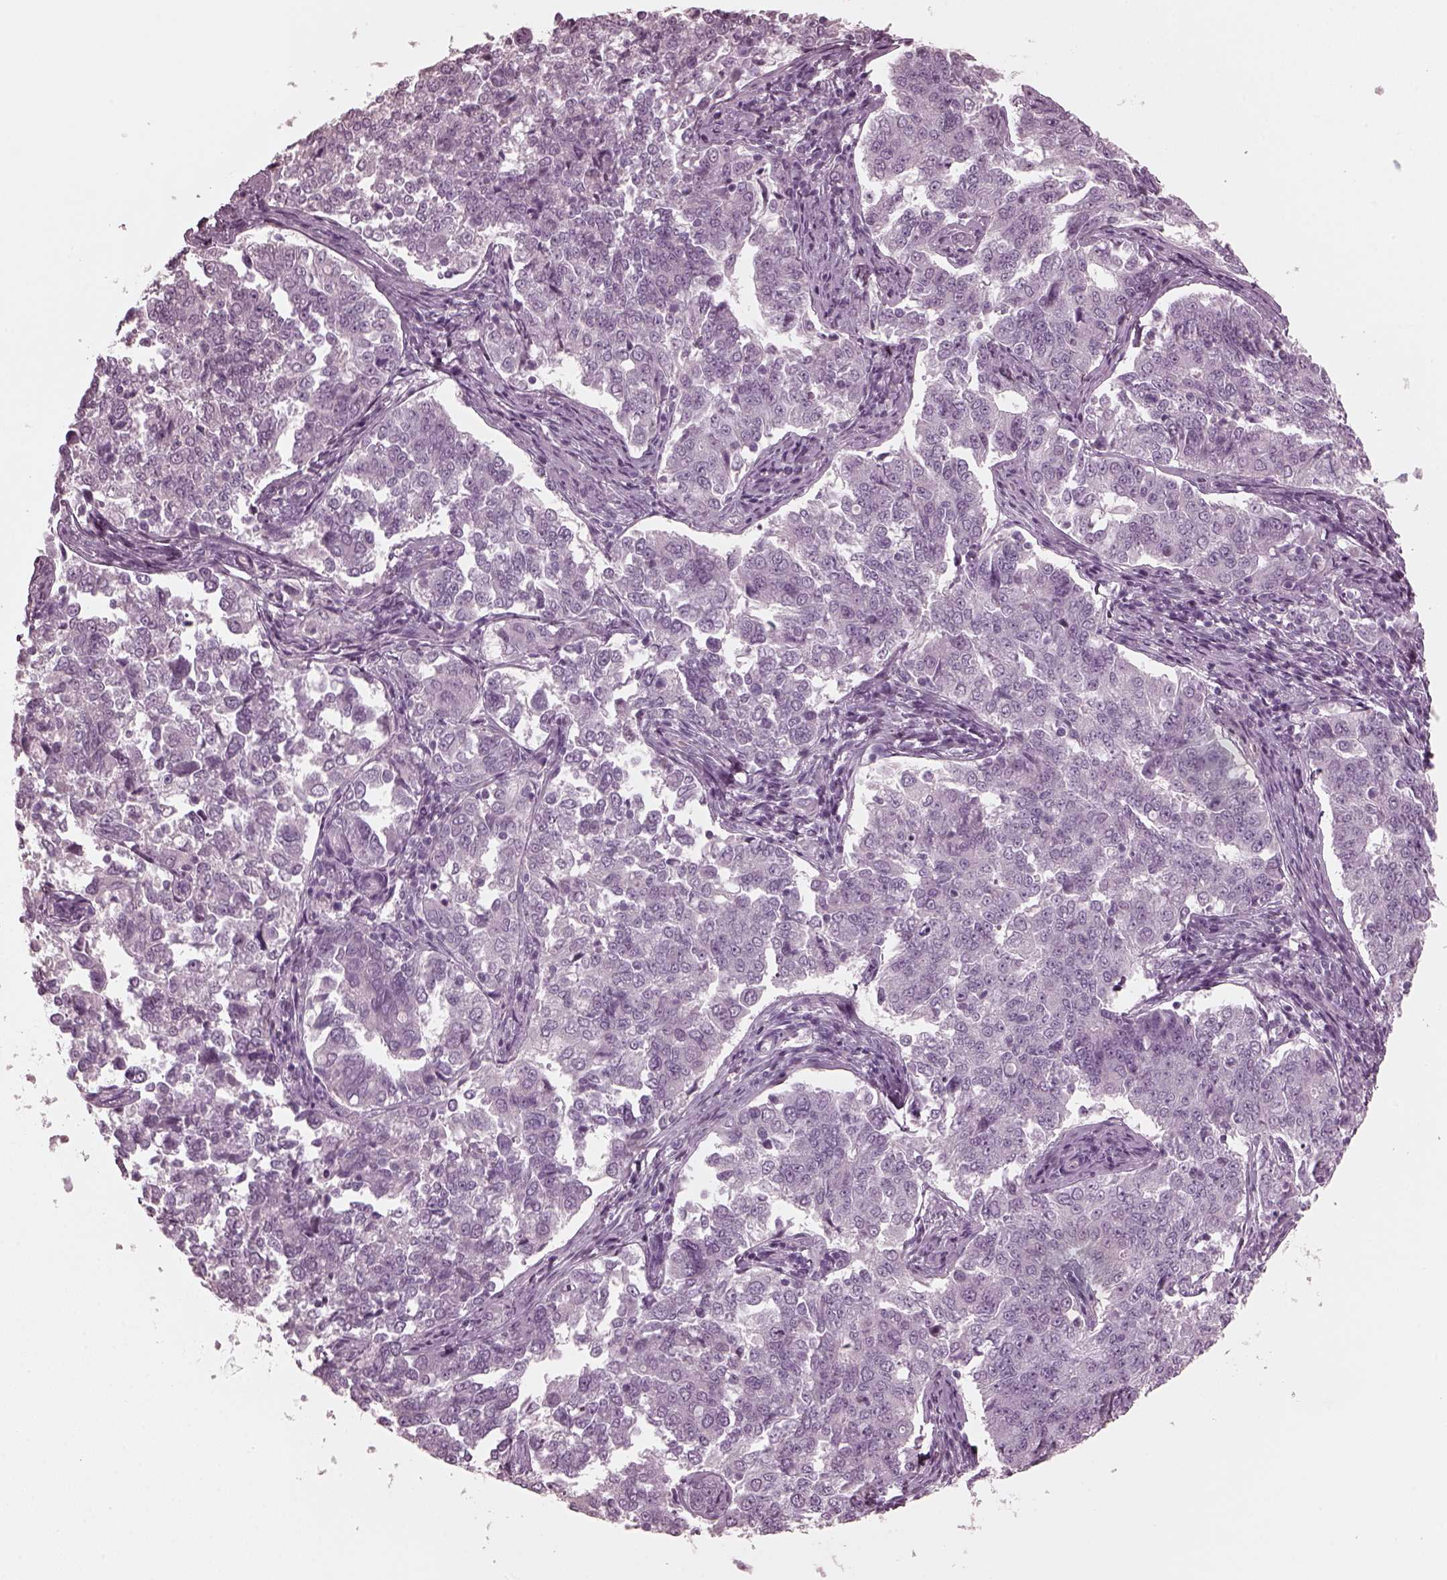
{"staining": {"intensity": "negative", "quantity": "none", "location": "none"}, "tissue": "endometrial cancer", "cell_type": "Tumor cells", "image_type": "cancer", "snomed": [{"axis": "morphology", "description": "Adenocarcinoma, NOS"}, {"axis": "topography", "description": "Endometrium"}], "caption": "Immunohistochemical staining of endometrial cancer (adenocarcinoma) demonstrates no significant expression in tumor cells.", "gene": "GRM6", "patient": {"sex": "female", "age": 43}}